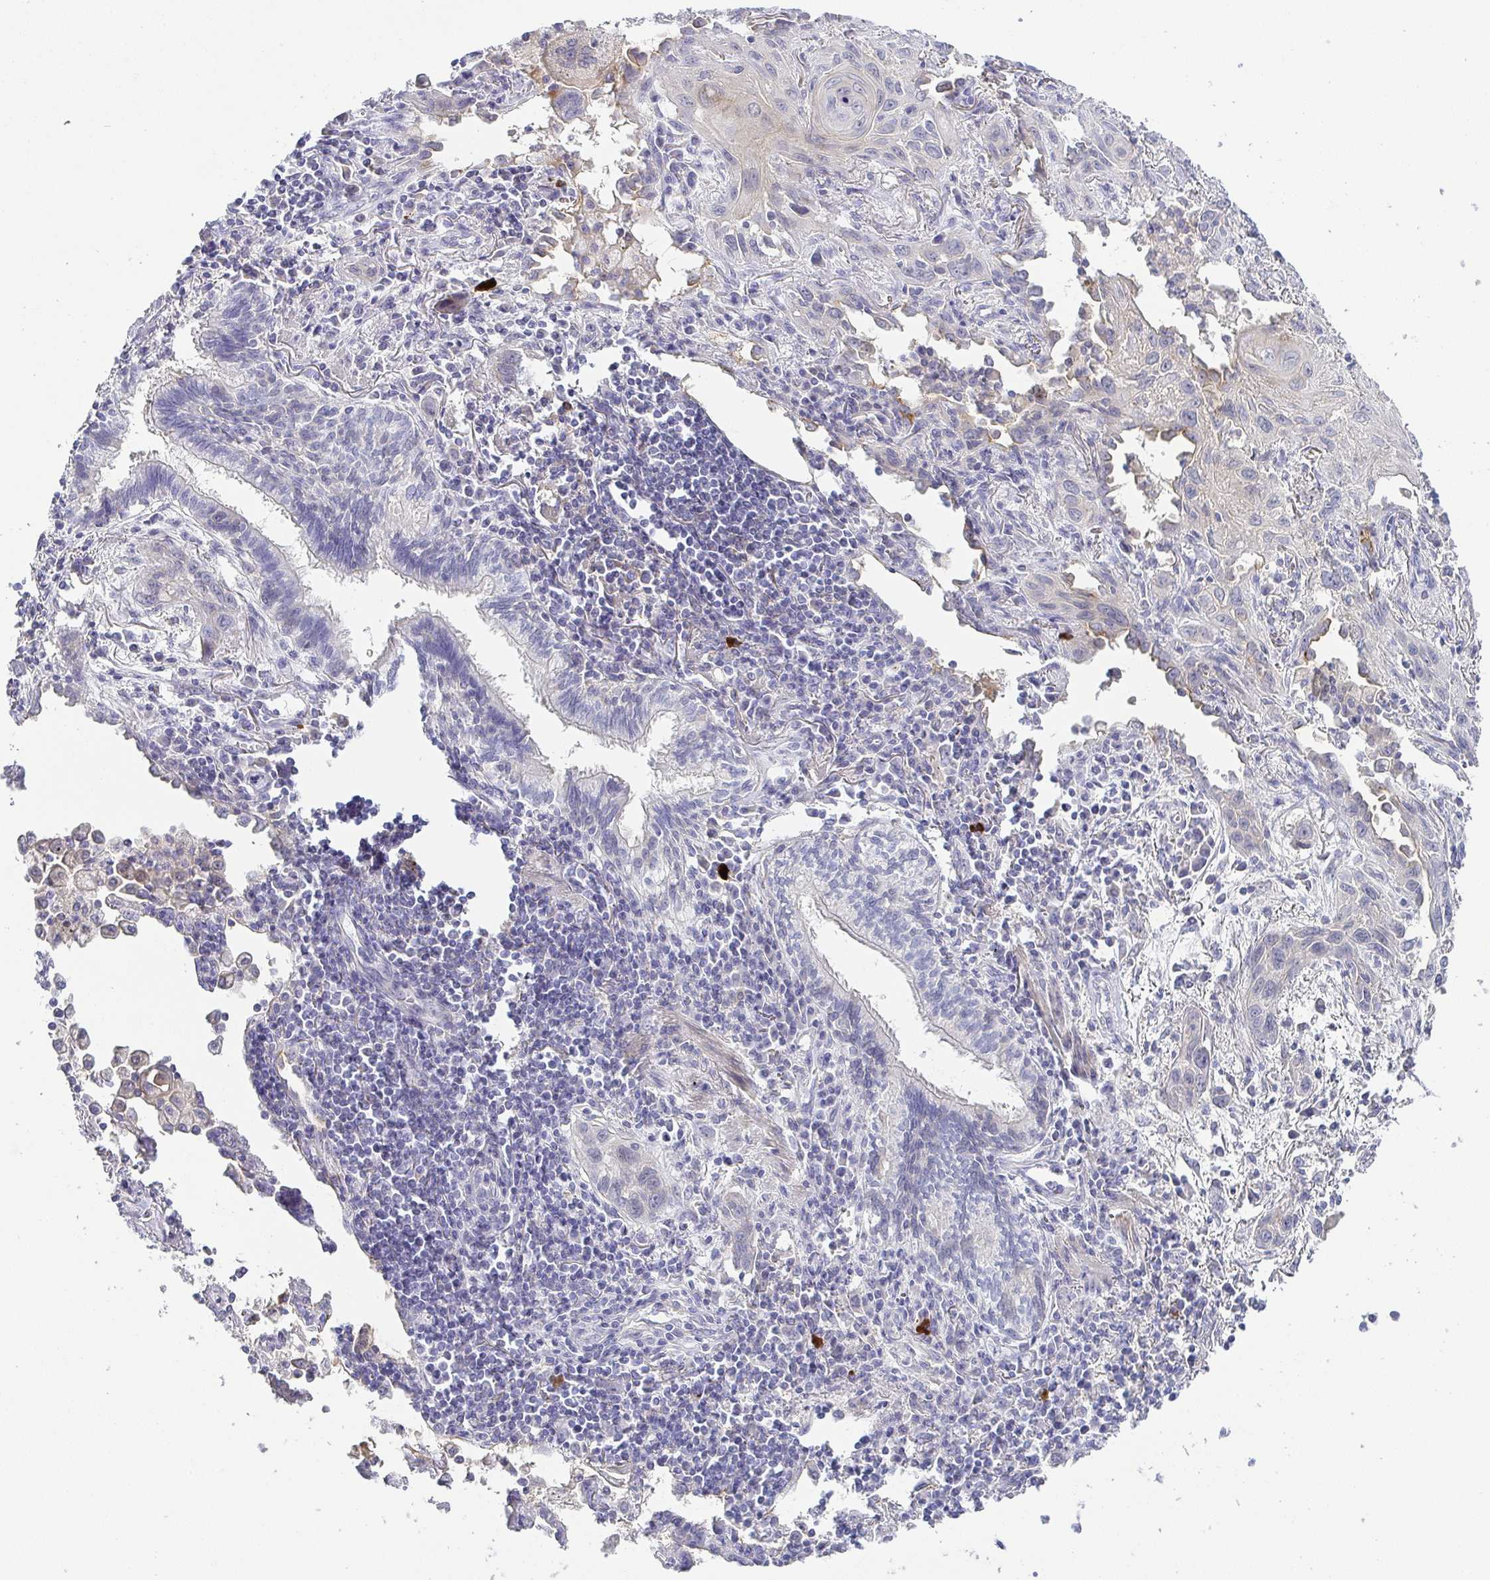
{"staining": {"intensity": "negative", "quantity": "none", "location": "none"}, "tissue": "lung cancer", "cell_type": "Tumor cells", "image_type": "cancer", "snomed": [{"axis": "morphology", "description": "Squamous cell carcinoma, NOS"}, {"axis": "topography", "description": "Lung"}], "caption": "Squamous cell carcinoma (lung) was stained to show a protein in brown. There is no significant expression in tumor cells.", "gene": "RNASE7", "patient": {"sex": "male", "age": 79}}